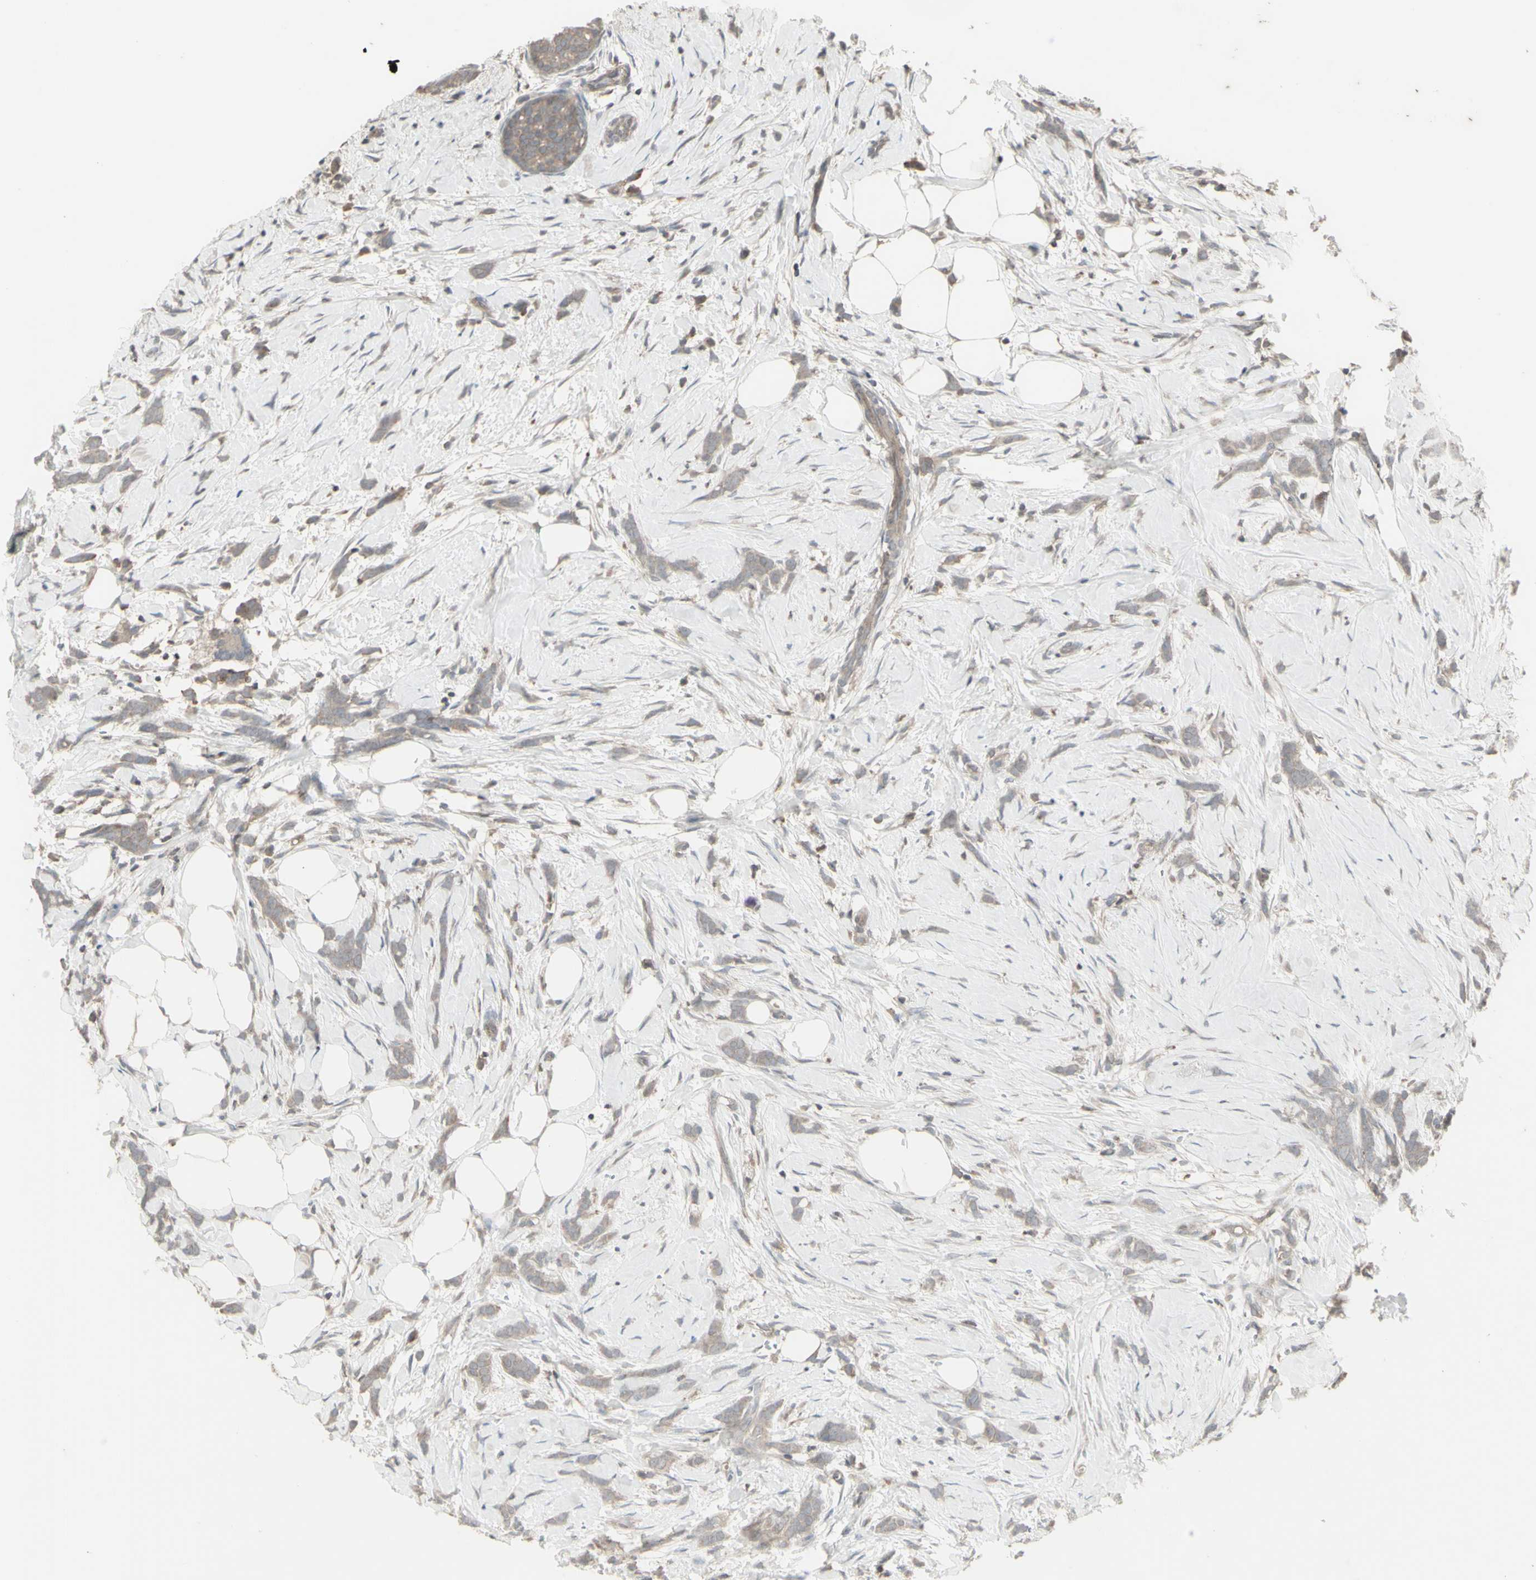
{"staining": {"intensity": "negative", "quantity": "none", "location": "none"}, "tissue": "breast cancer", "cell_type": "Tumor cells", "image_type": "cancer", "snomed": [{"axis": "morphology", "description": "Lobular carcinoma, in situ"}, {"axis": "morphology", "description": "Lobular carcinoma"}, {"axis": "topography", "description": "Breast"}], "caption": "DAB immunohistochemical staining of lobular carcinoma in situ (breast) reveals no significant expression in tumor cells.", "gene": "CSK", "patient": {"sex": "female", "age": 41}}